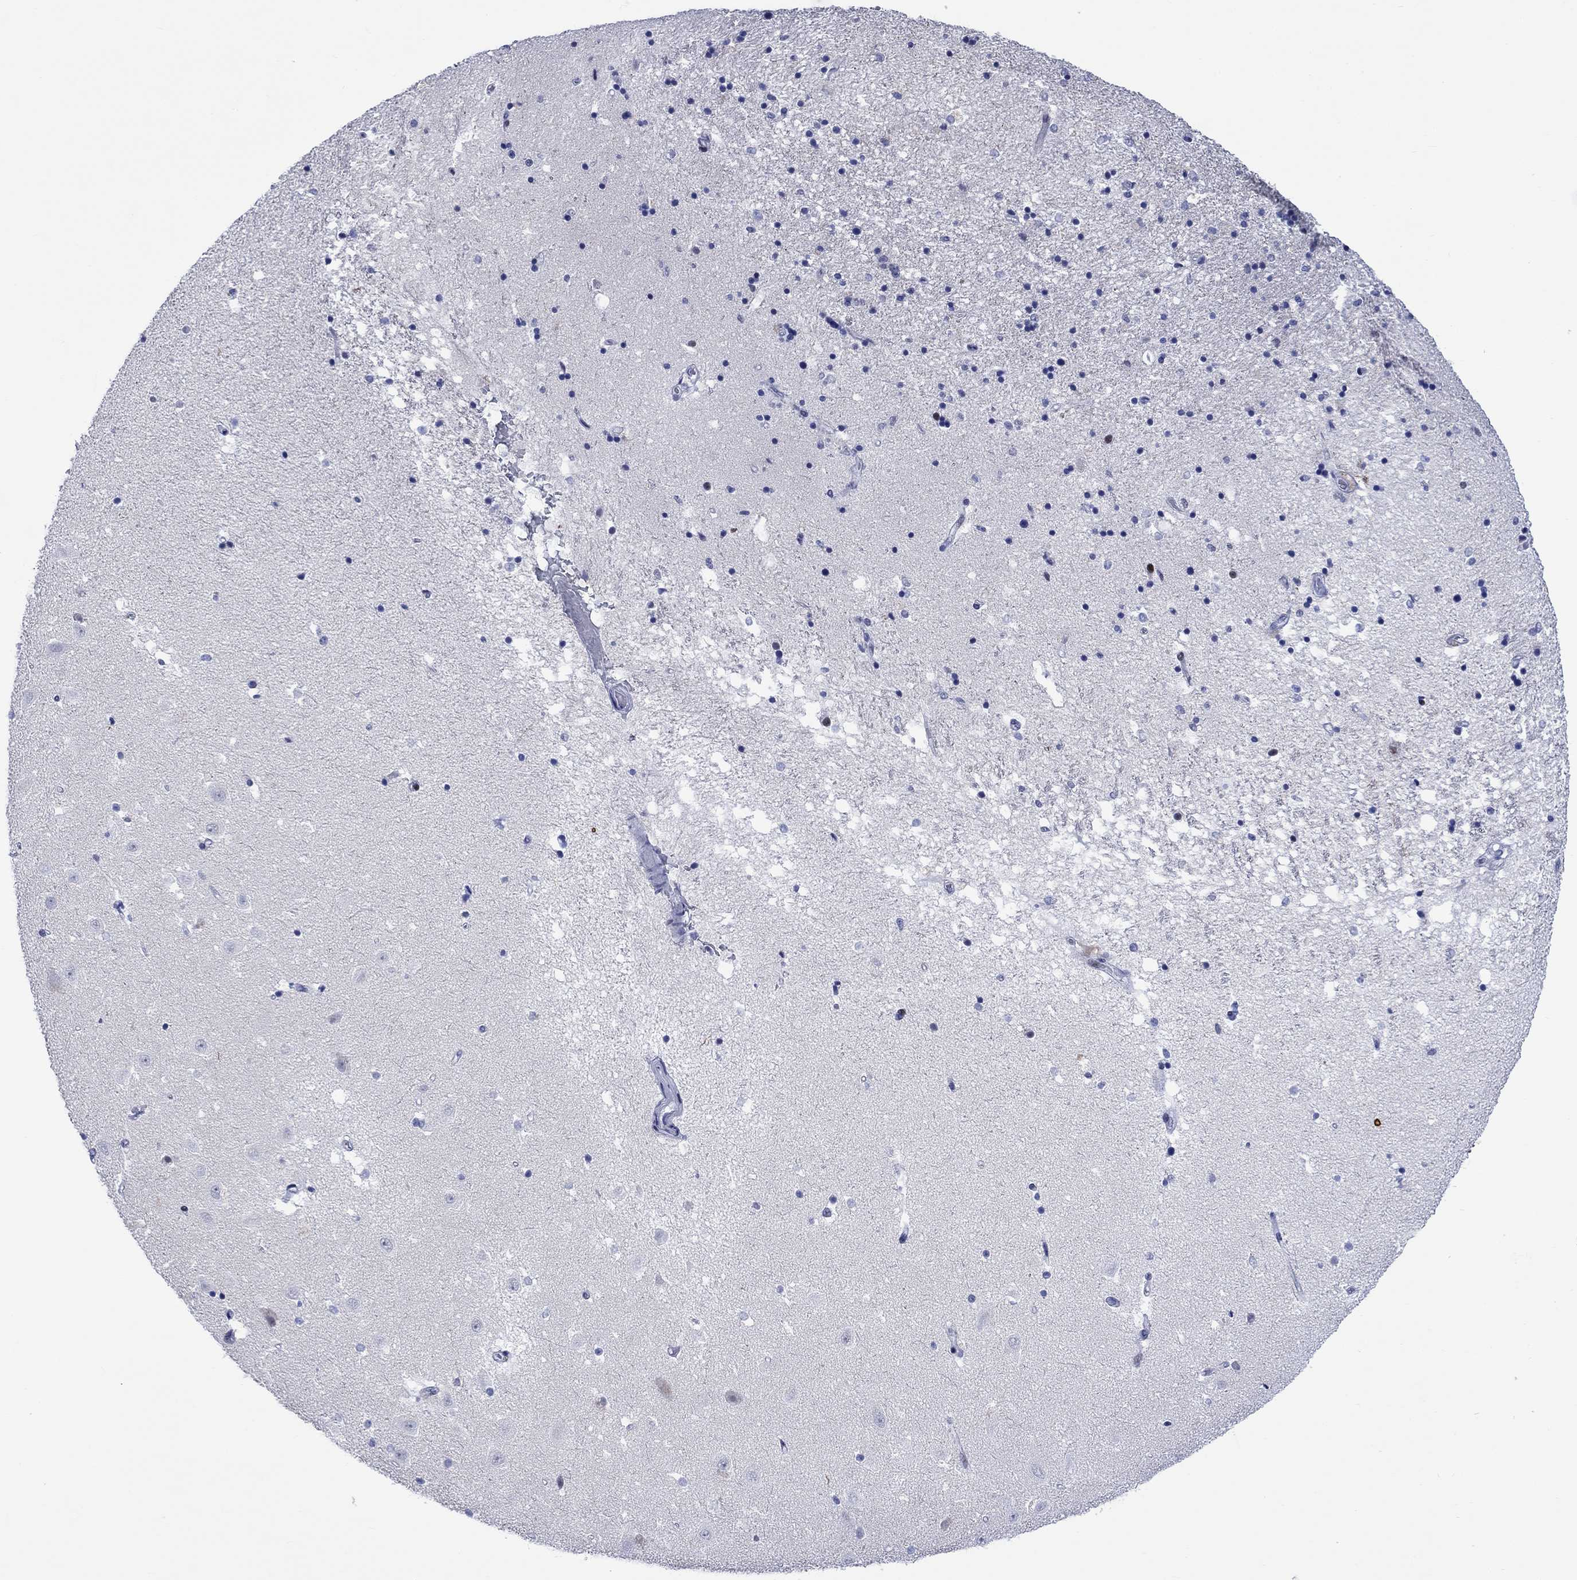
{"staining": {"intensity": "negative", "quantity": "none", "location": "none"}, "tissue": "hippocampus", "cell_type": "Glial cells", "image_type": "normal", "snomed": [{"axis": "morphology", "description": "Normal tissue, NOS"}, {"axis": "topography", "description": "Hippocampus"}], "caption": "The micrograph reveals no significant positivity in glial cells of hippocampus.", "gene": "CDCA2", "patient": {"sex": "male", "age": 49}}